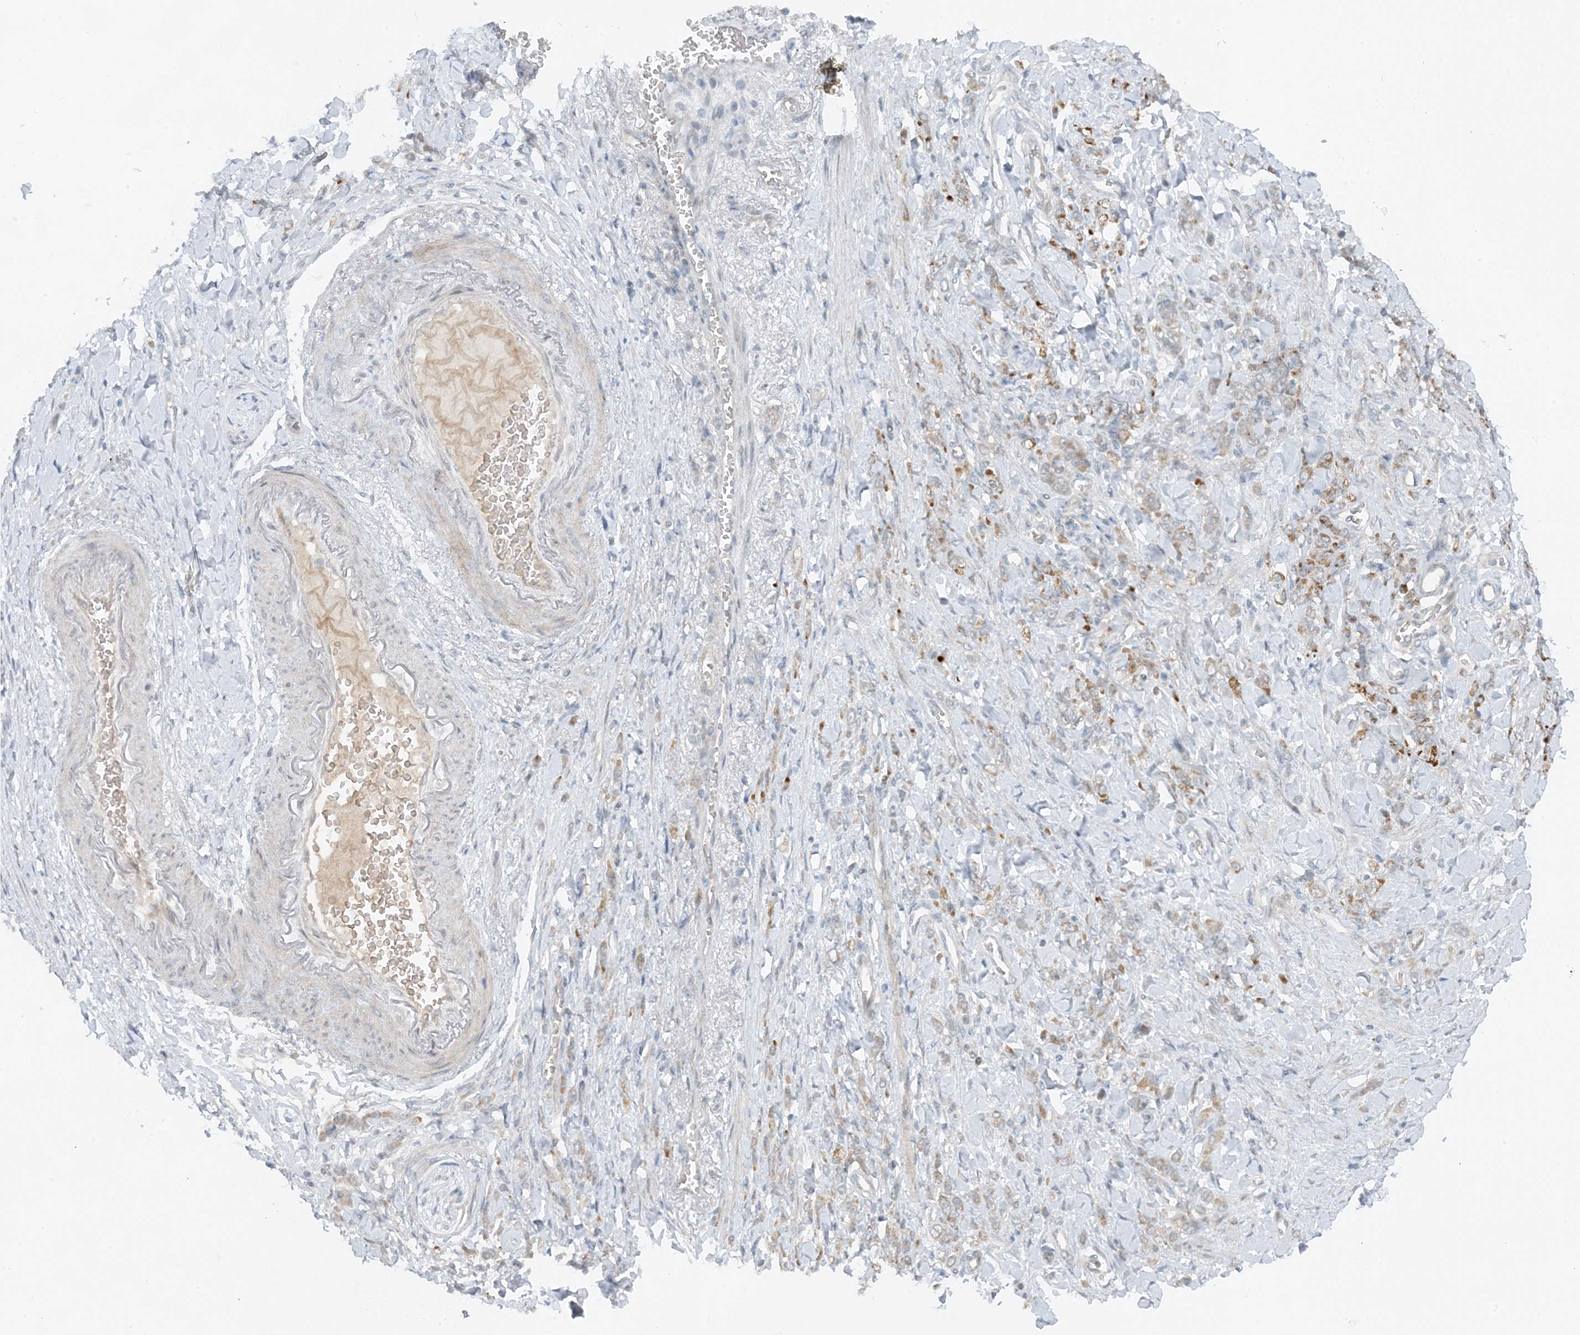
{"staining": {"intensity": "moderate", "quantity": "<25%", "location": "cytoplasmic/membranous"}, "tissue": "stomach cancer", "cell_type": "Tumor cells", "image_type": "cancer", "snomed": [{"axis": "morphology", "description": "Normal tissue, NOS"}, {"axis": "morphology", "description": "Adenocarcinoma, NOS"}, {"axis": "topography", "description": "Stomach"}], "caption": "Protein staining demonstrates moderate cytoplasmic/membranous positivity in approximately <25% of tumor cells in stomach adenocarcinoma.", "gene": "MITD1", "patient": {"sex": "male", "age": 82}}